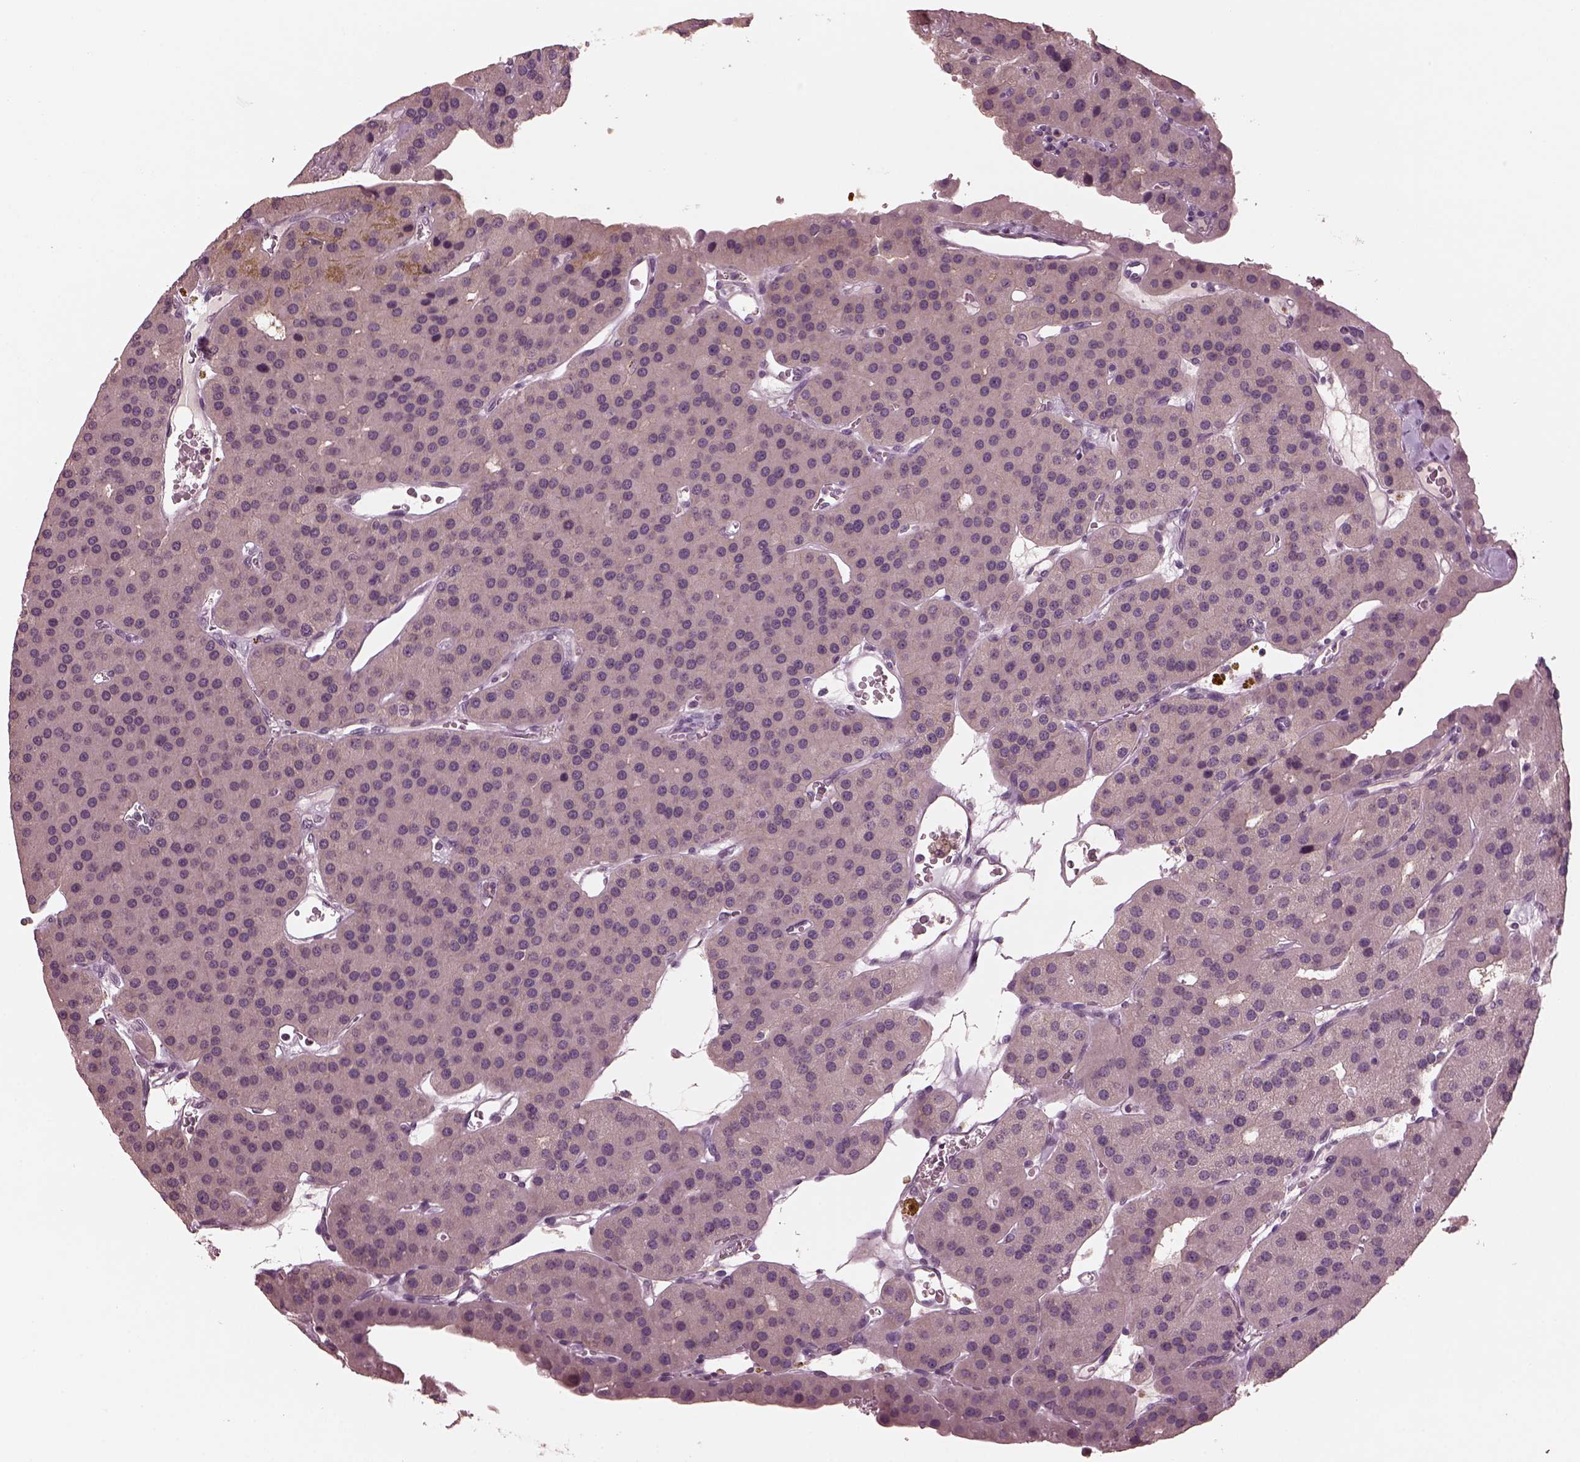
{"staining": {"intensity": "negative", "quantity": "none", "location": "none"}, "tissue": "parathyroid gland", "cell_type": "Glandular cells", "image_type": "normal", "snomed": [{"axis": "morphology", "description": "Normal tissue, NOS"}, {"axis": "morphology", "description": "Adenoma, NOS"}, {"axis": "topography", "description": "Parathyroid gland"}], "caption": "This is an IHC histopathology image of unremarkable parathyroid gland. There is no expression in glandular cells.", "gene": "RGS7", "patient": {"sex": "female", "age": 86}}